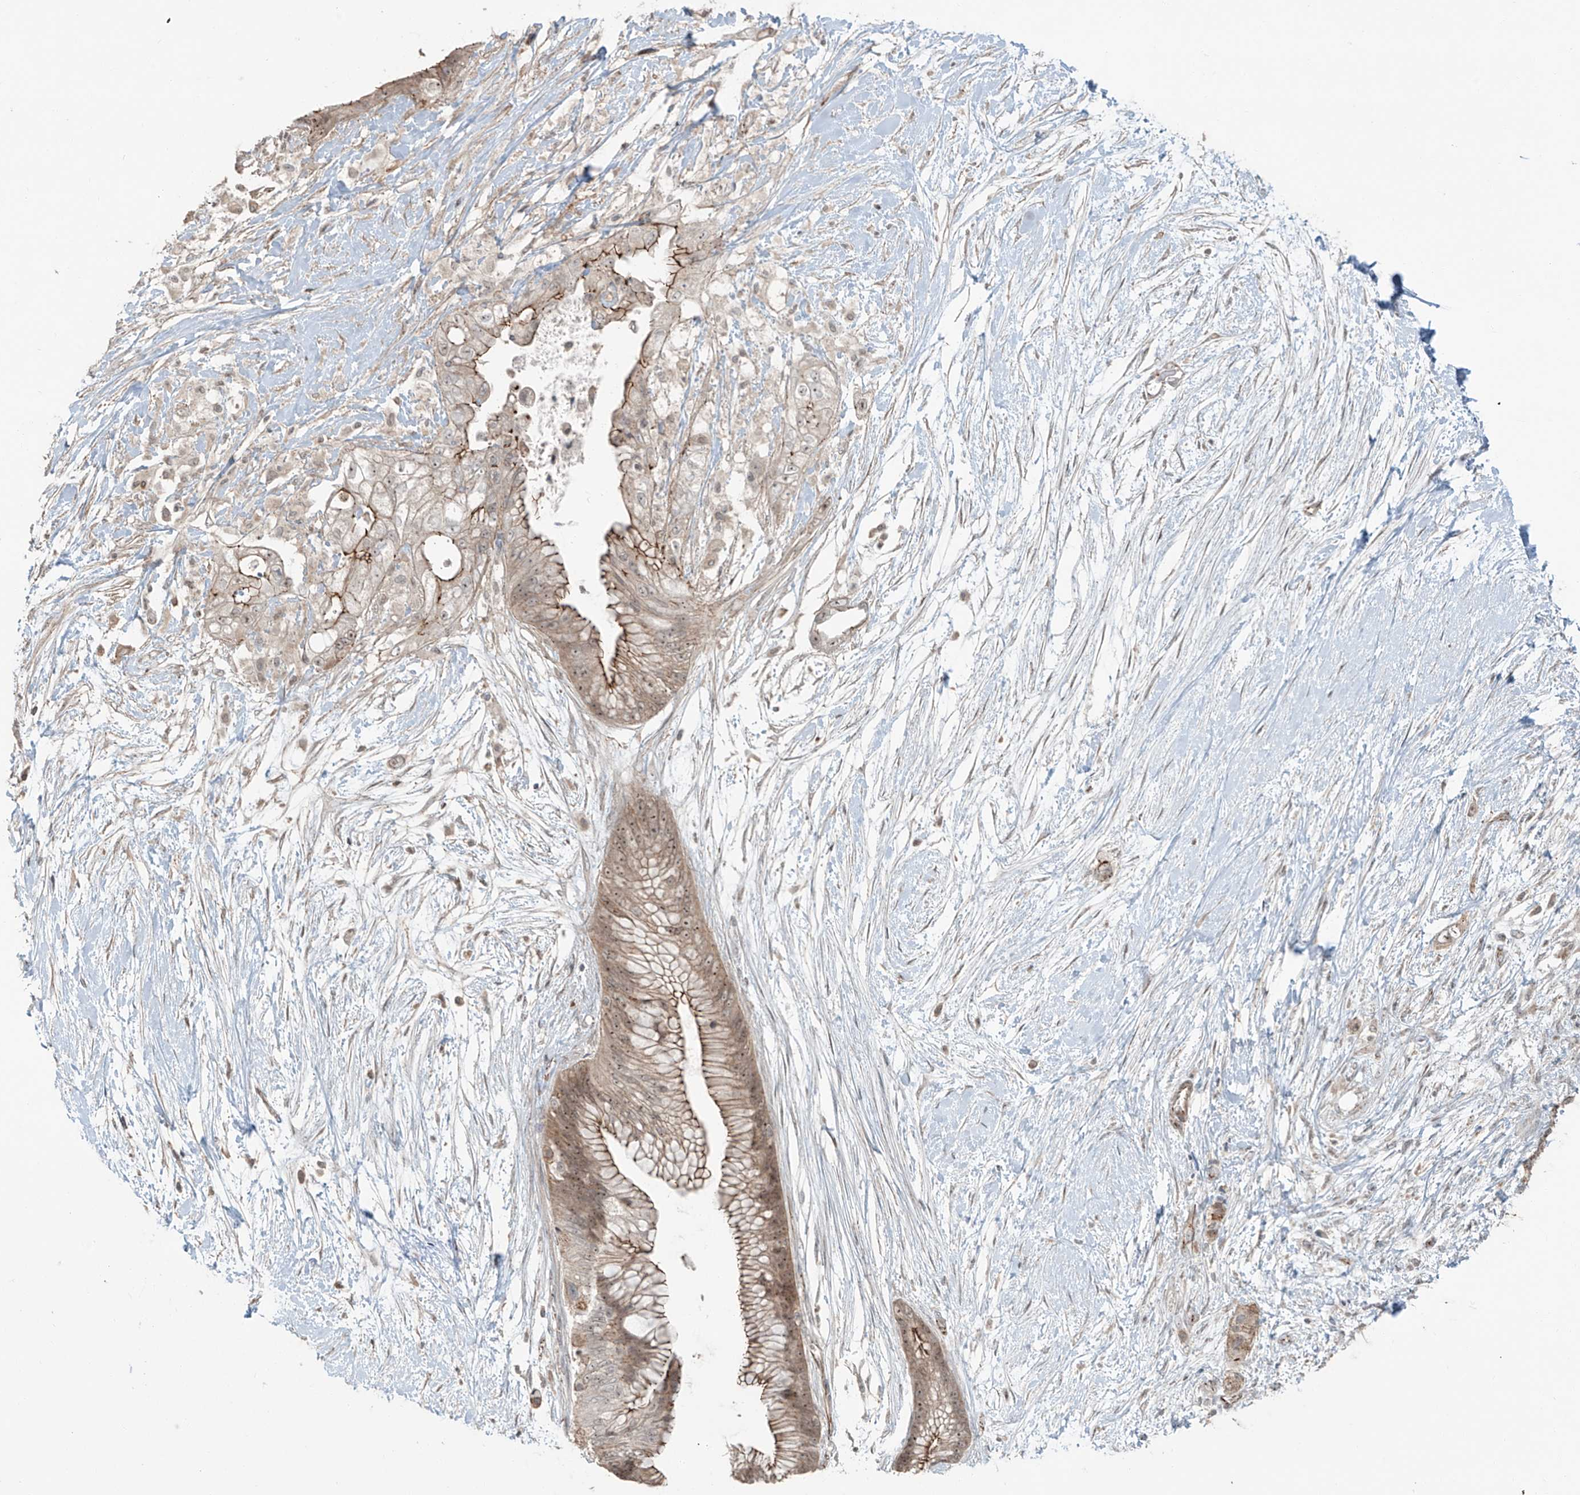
{"staining": {"intensity": "moderate", "quantity": ">75%", "location": "cytoplasmic/membranous,nuclear"}, "tissue": "pancreatic cancer", "cell_type": "Tumor cells", "image_type": "cancer", "snomed": [{"axis": "morphology", "description": "Adenocarcinoma, NOS"}, {"axis": "topography", "description": "Pancreas"}], "caption": "An image of human pancreatic cancer (adenocarcinoma) stained for a protein shows moderate cytoplasmic/membranous and nuclear brown staining in tumor cells. The protein is shown in brown color, while the nuclei are stained blue.", "gene": "ZNF16", "patient": {"sex": "male", "age": 53}}